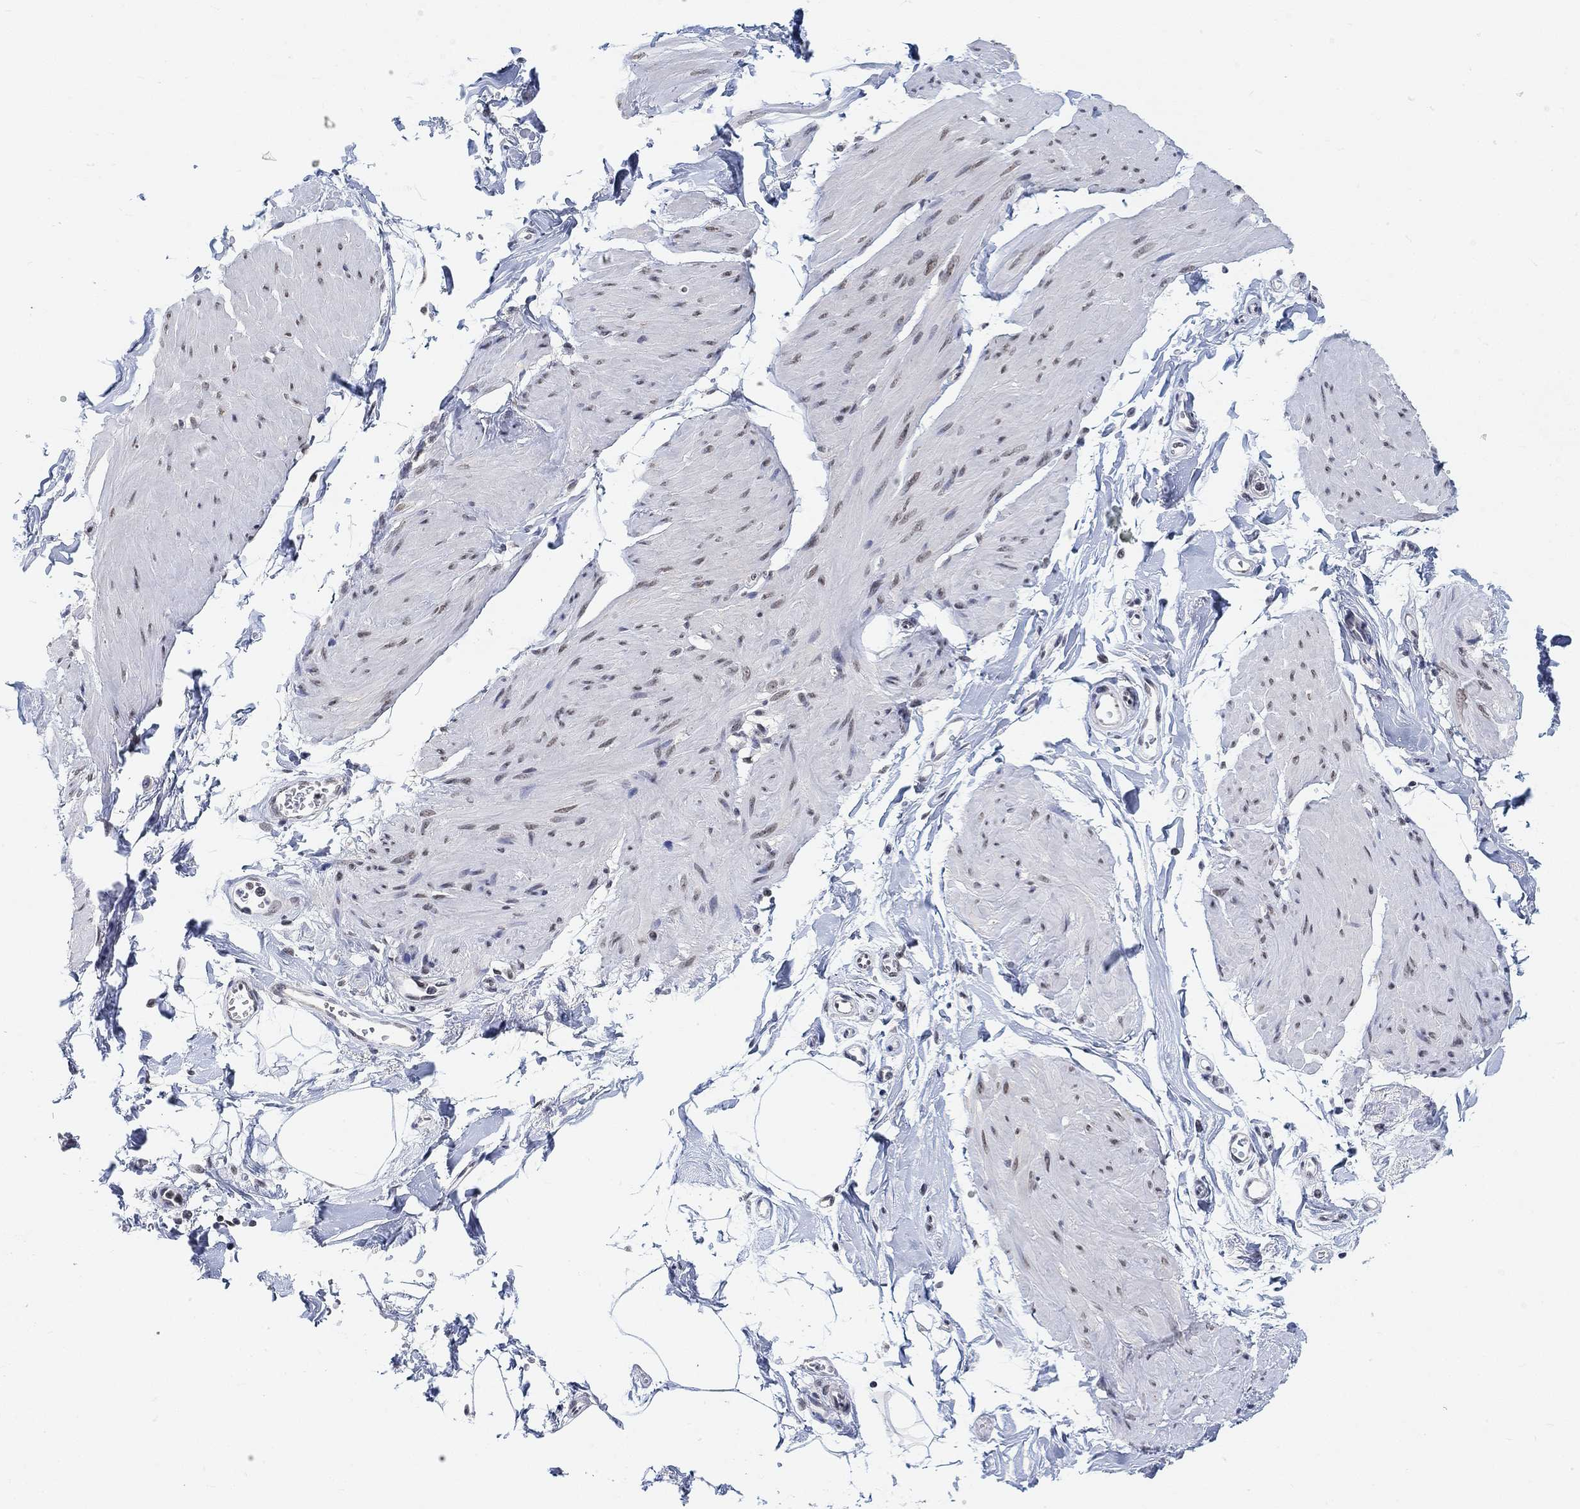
{"staining": {"intensity": "weak", "quantity": "<25%", "location": "nuclear"}, "tissue": "smooth muscle", "cell_type": "Smooth muscle cells", "image_type": "normal", "snomed": [{"axis": "morphology", "description": "Normal tissue, NOS"}, {"axis": "topography", "description": "Adipose tissue"}, {"axis": "topography", "description": "Smooth muscle"}, {"axis": "topography", "description": "Peripheral nerve tissue"}], "caption": "Photomicrograph shows no significant protein staining in smooth muscle cells of unremarkable smooth muscle. (Immunohistochemistry, brightfield microscopy, high magnification).", "gene": "PURG", "patient": {"sex": "male", "age": 83}}